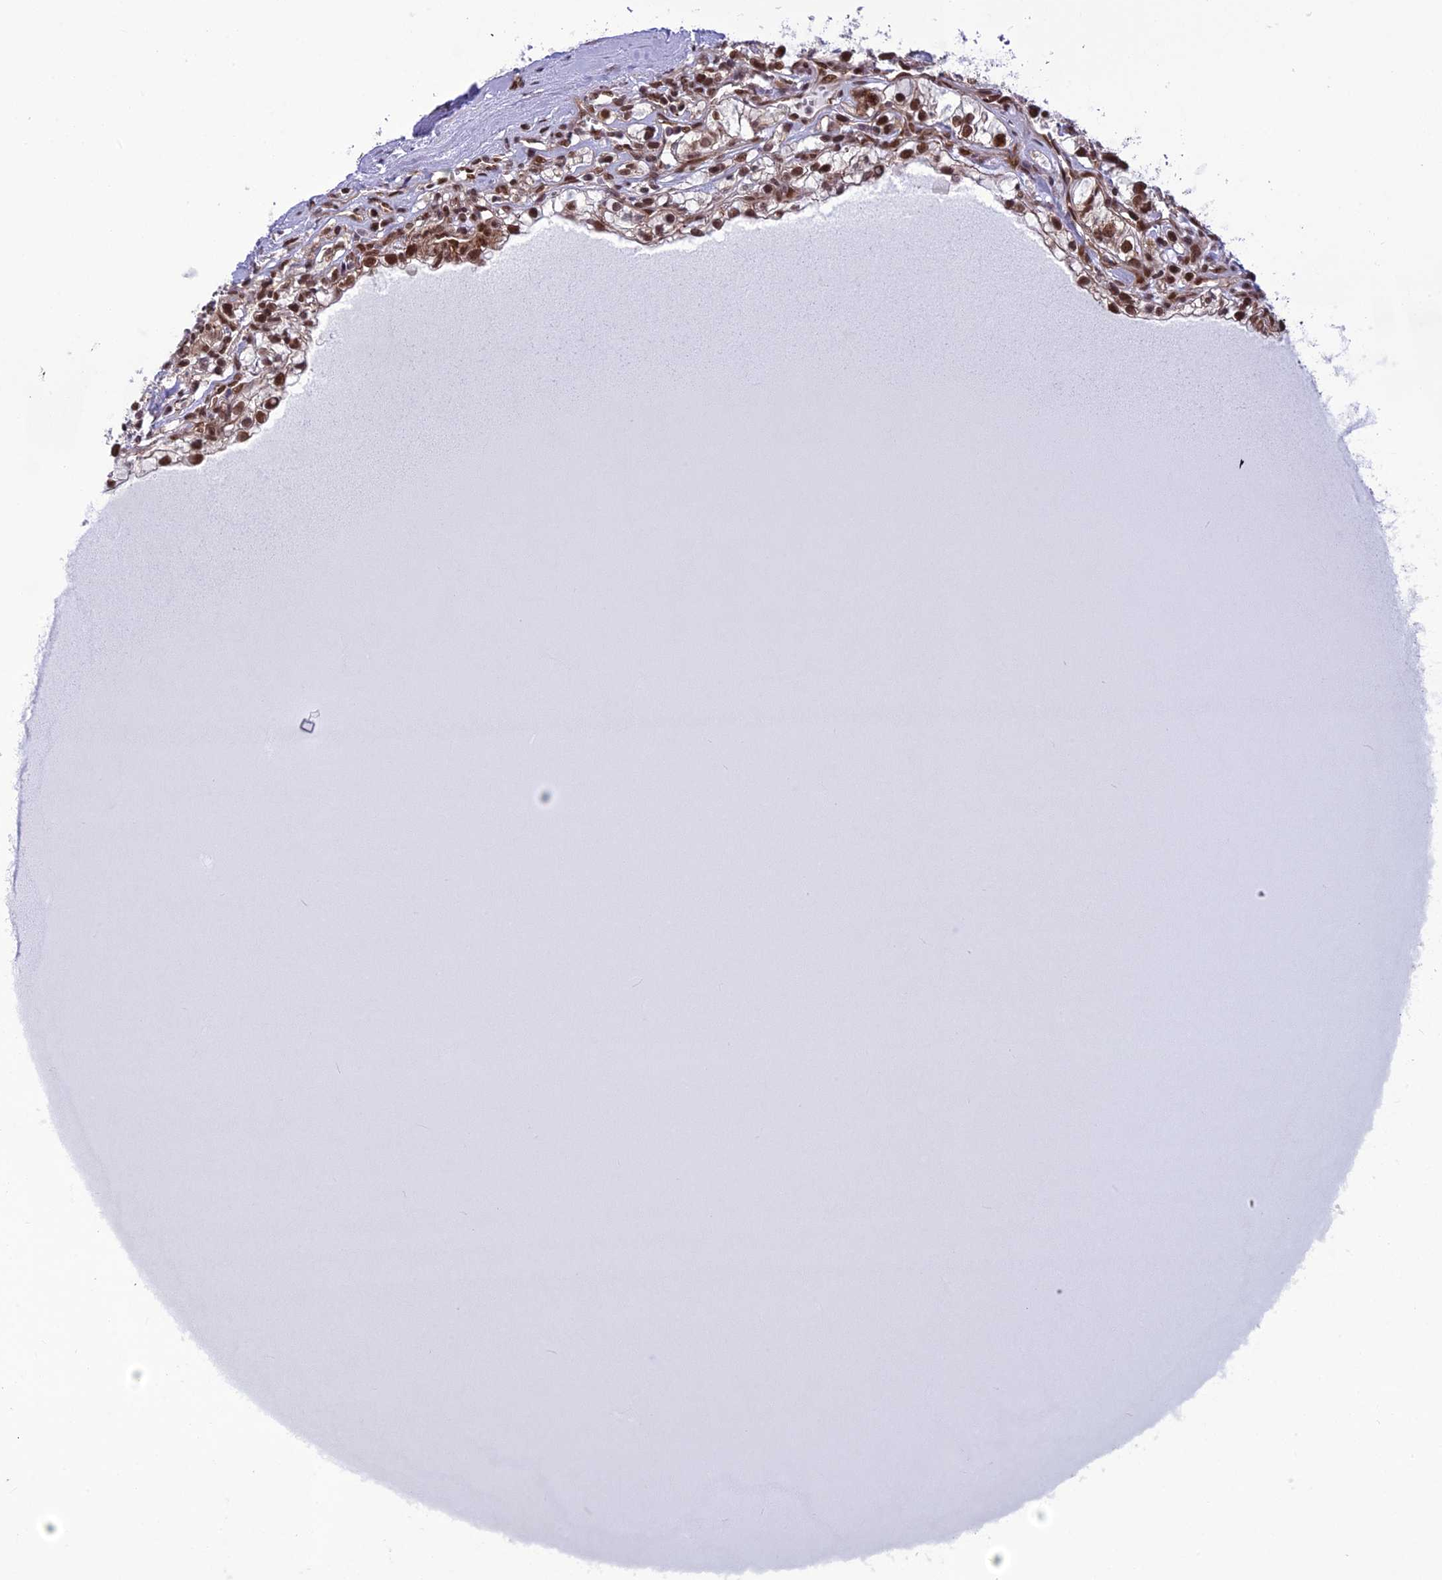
{"staining": {"intensity": "moderate", "quantity": ">75%", "location": "nuclear"}, "tissue": "renal cancer", "cell_type": "Tumor cells", "image_type": "cancer", "snomed": [{"axis": "morphology", "description": "Adenocarcinoma, NOS"}, {"axis": "topography", "description": "Kidney"}], "caption": "The immunohistochemical stain labels moderate nuclear positivity in tumor cells of adenocarcinoma (renal) tissue.", "gene": "RTRAF", "patient": {"sex": "female", "age": 57}}